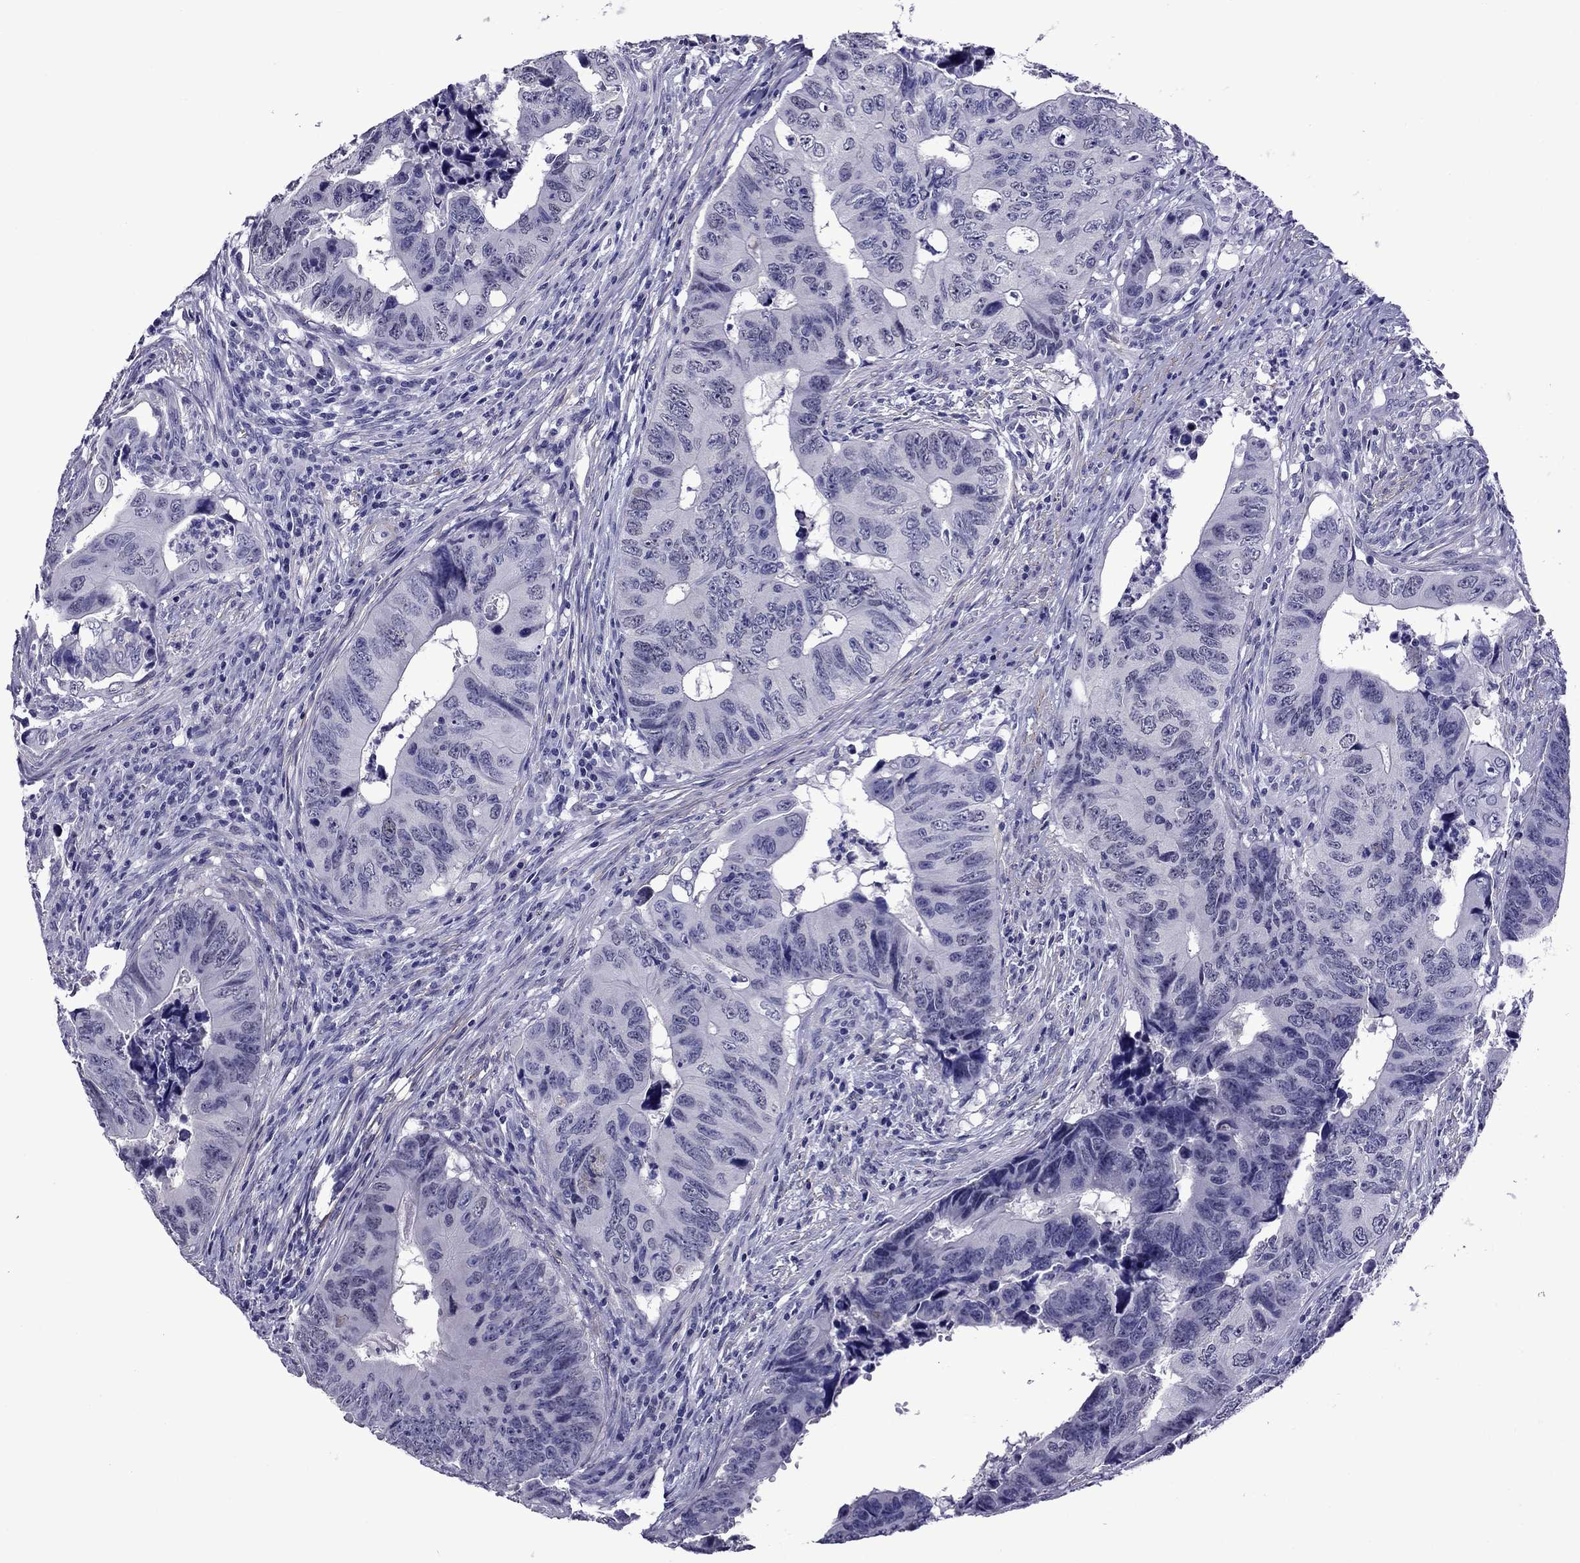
{"staining": {"intensity": "negative", "quantity": "none", "location": "none"}, "tissue": "colorectal cancer", "cell_type": "Tumor cells", "image_type": "cancer", "snomed": [{"axis": "morphology", "description": "Adenocarcinoma, NOS"}, {"axis": "topography", "description": "Colon"}], "caption": "A high-resolution photomicrograph shows immunohistochemistry staining of colorectal adenocarcinoma, which displays no significant positivity in tumor cells.", "gene": "CHRNA5", "patient": {"sex": "female", "age": 82}}